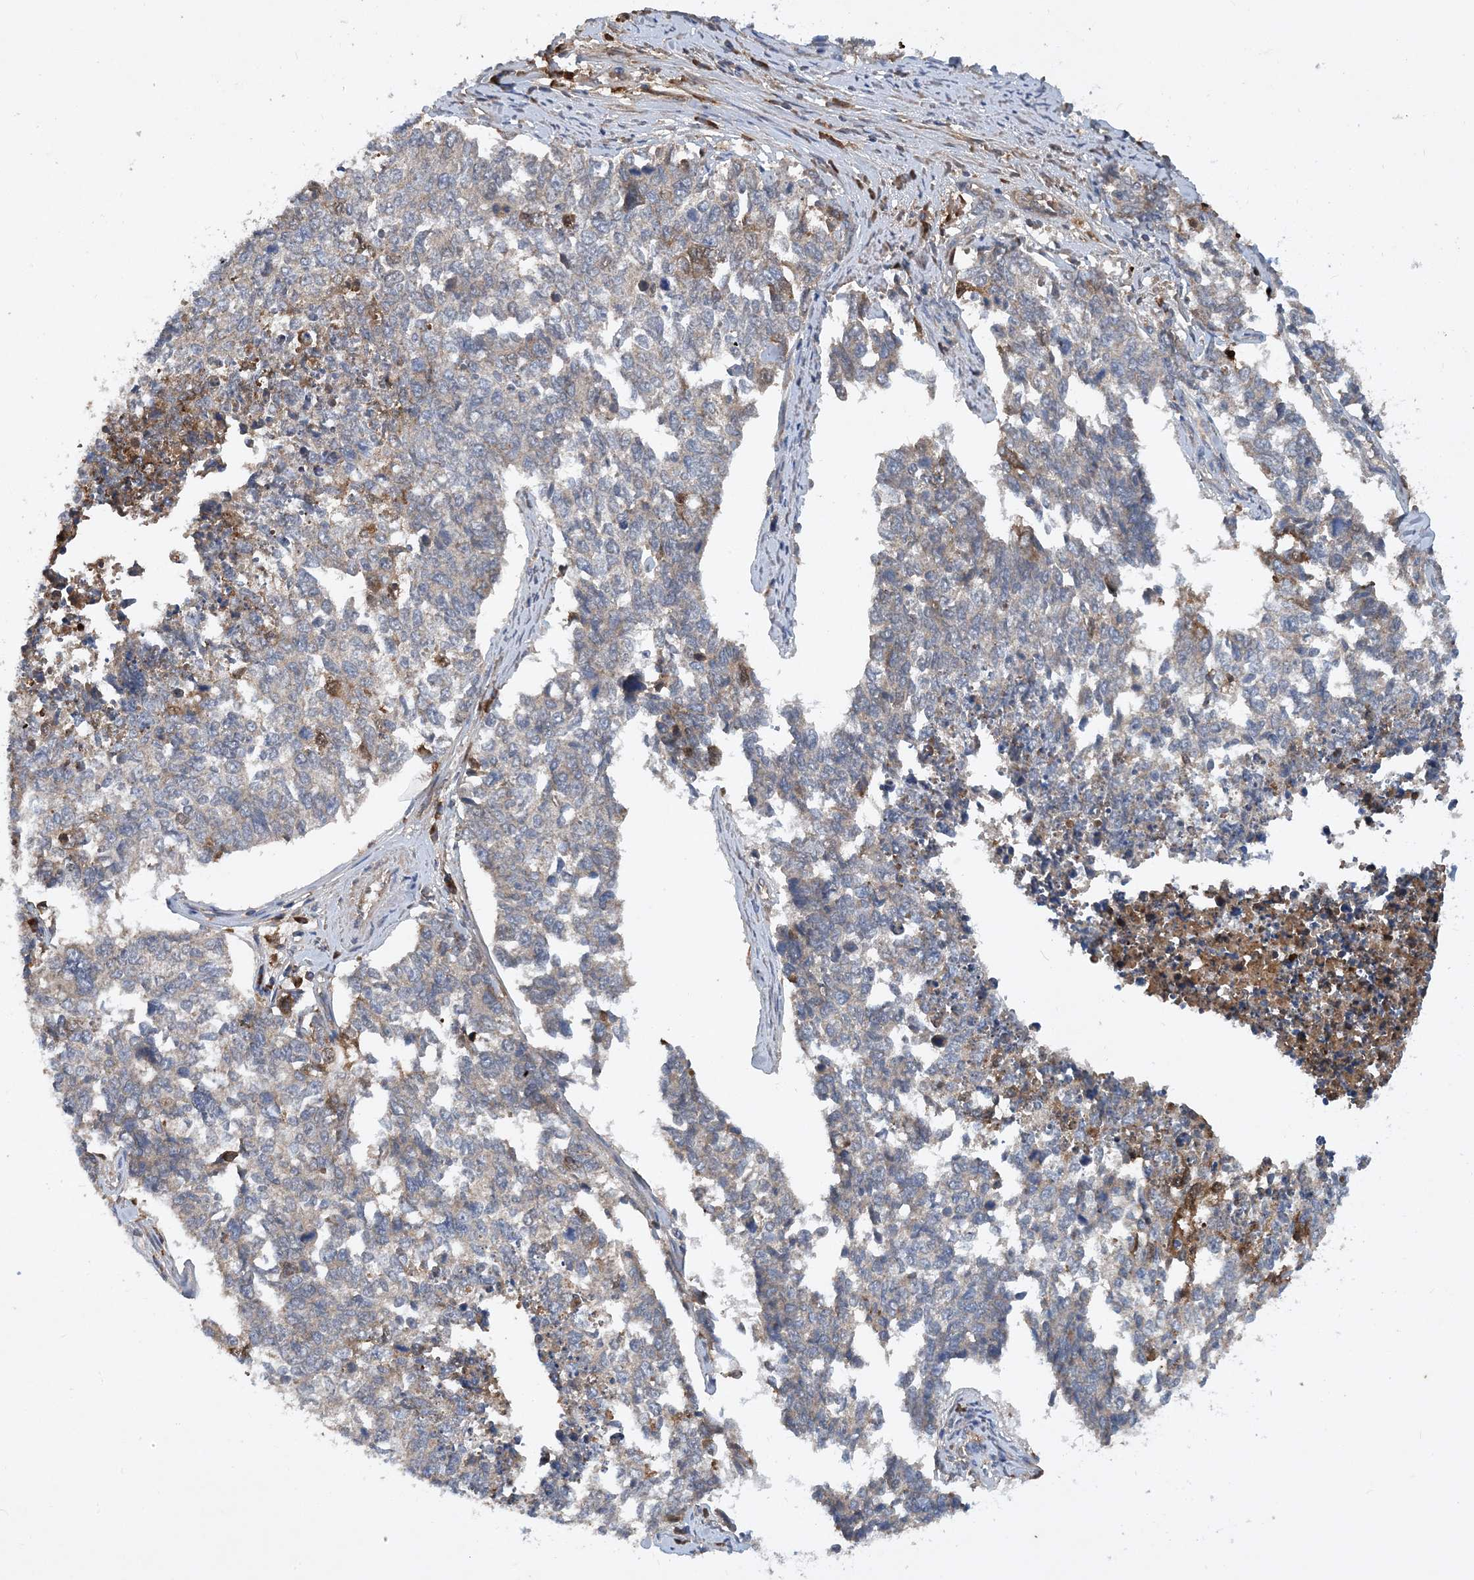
{"staining": {"intensity": "weak", "quantity": "25%-75%", "location": "cytoplasmic/membranous"}, "tissue": "cervical cancer", "cell_type": "Tumor cells", "image_type": "cancer", "snomed": [{"axis": "morphology", "description": "Squamous cell carcinoma, NOS"}, {"axis": "topography", "description": "Cervix"}], "caption": "Immunohistochemical staining of cervical cancer reveals low levels of weak cytoplasmic/membranous staining in about 25%-75% of tumor cells.", "gene": "STK19", "patient": {"sex": "female", "age": 63}}